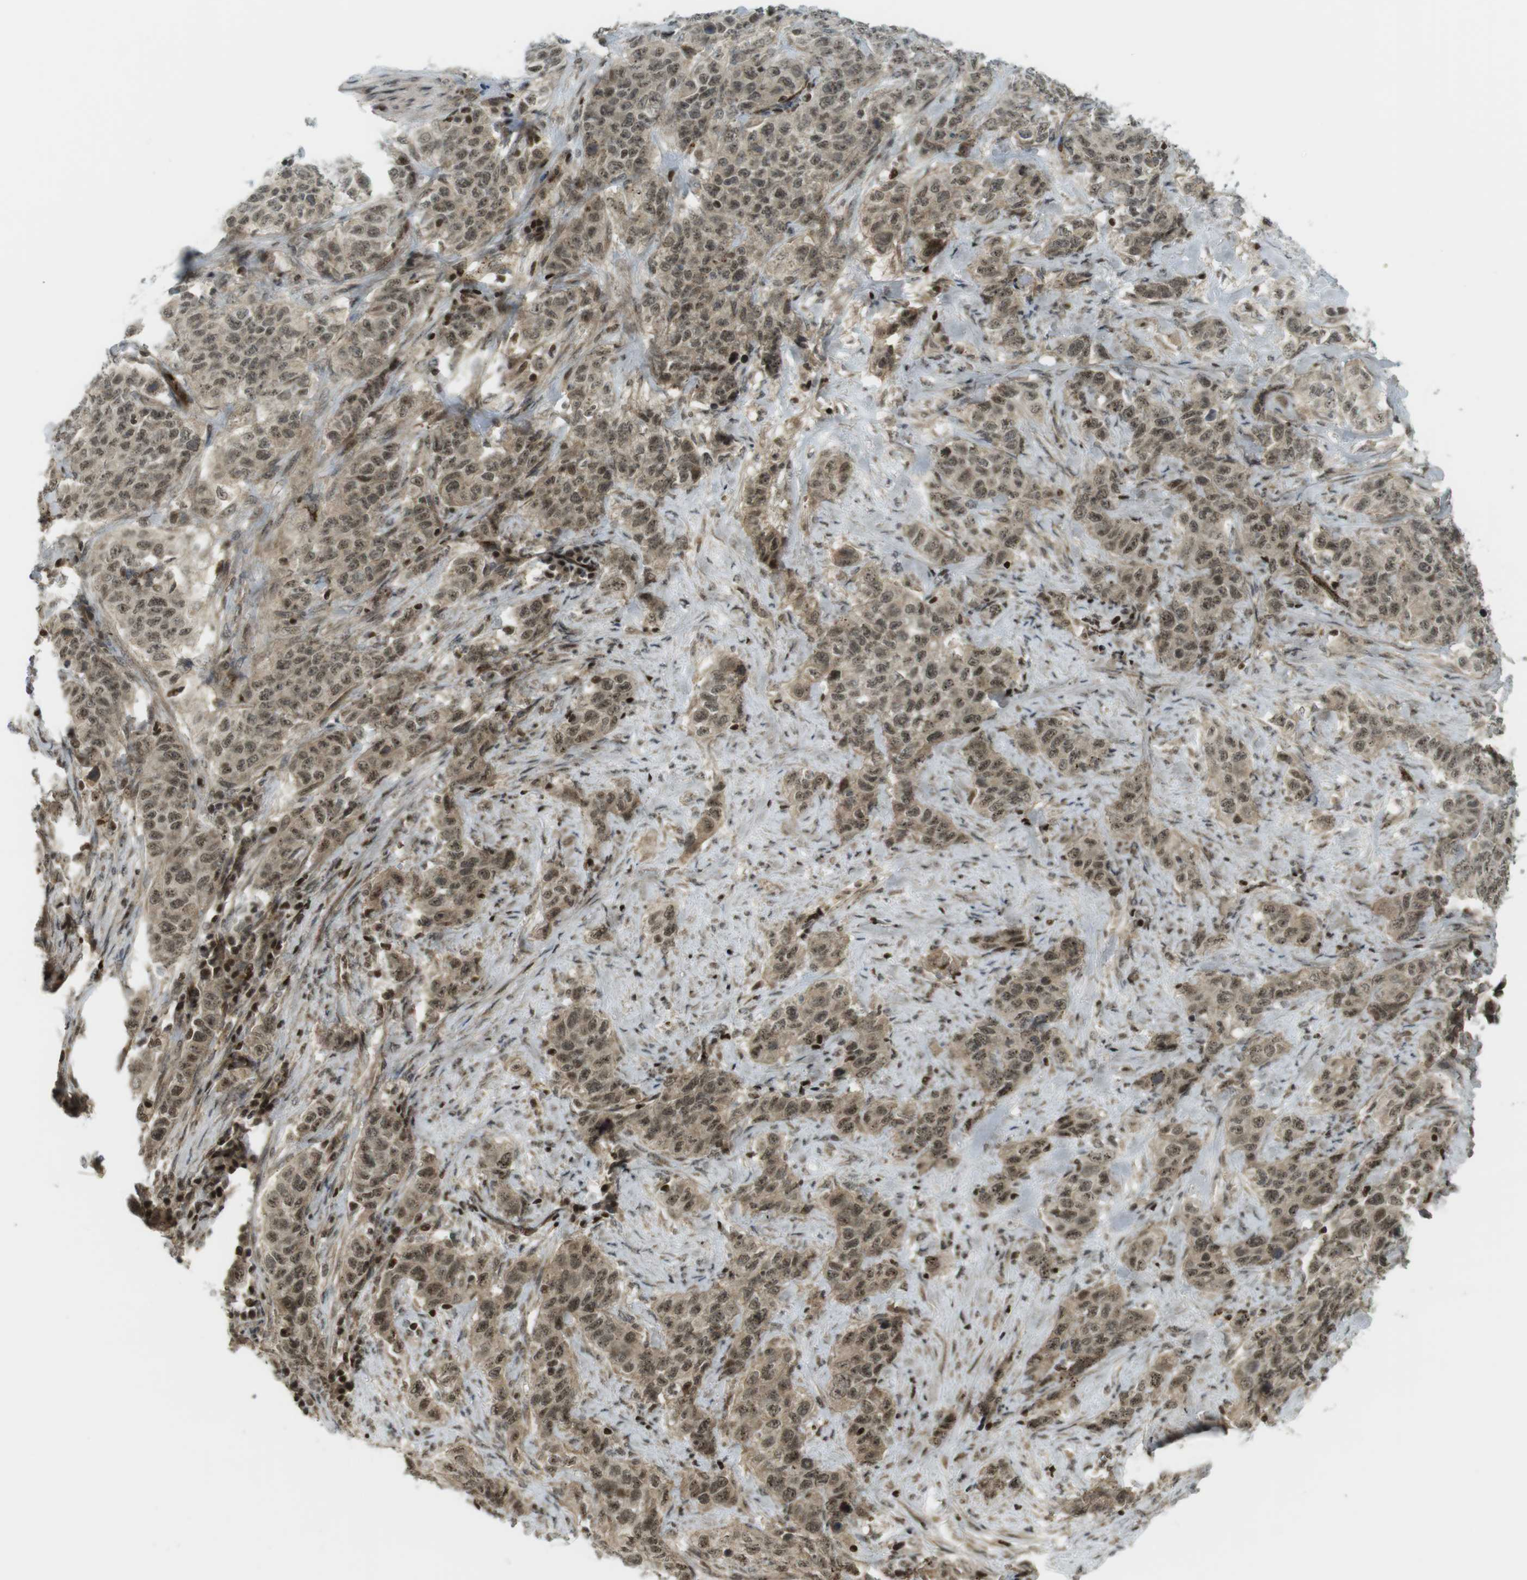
{"staining": {"intensity": "moderate", "quantity": ">75%", "location": "cytoplasmic/membranous,nuclear"}, "tissue": "stomach cancer", "cell_type": "Tumor cells", "image_type": "cancer", "snomed": [{"axis": "morphology", "description": "Adenocarcinoma, NOS"}, {"axis": "topography", "description": "Stomach"}], "caption": "Immunohistochemistry (IHC) (DAB) staining of adenocarcinoma (stomach) exhibits moderate cytoplasmic/membranous and nuclear protein positivity in about >75% of tumor cells. Ihc stains the protein of interest in brown and the nuclei are stained blue.", "gene": "PPP1R13B", "patient": {"sex": "male", "age": 48}}